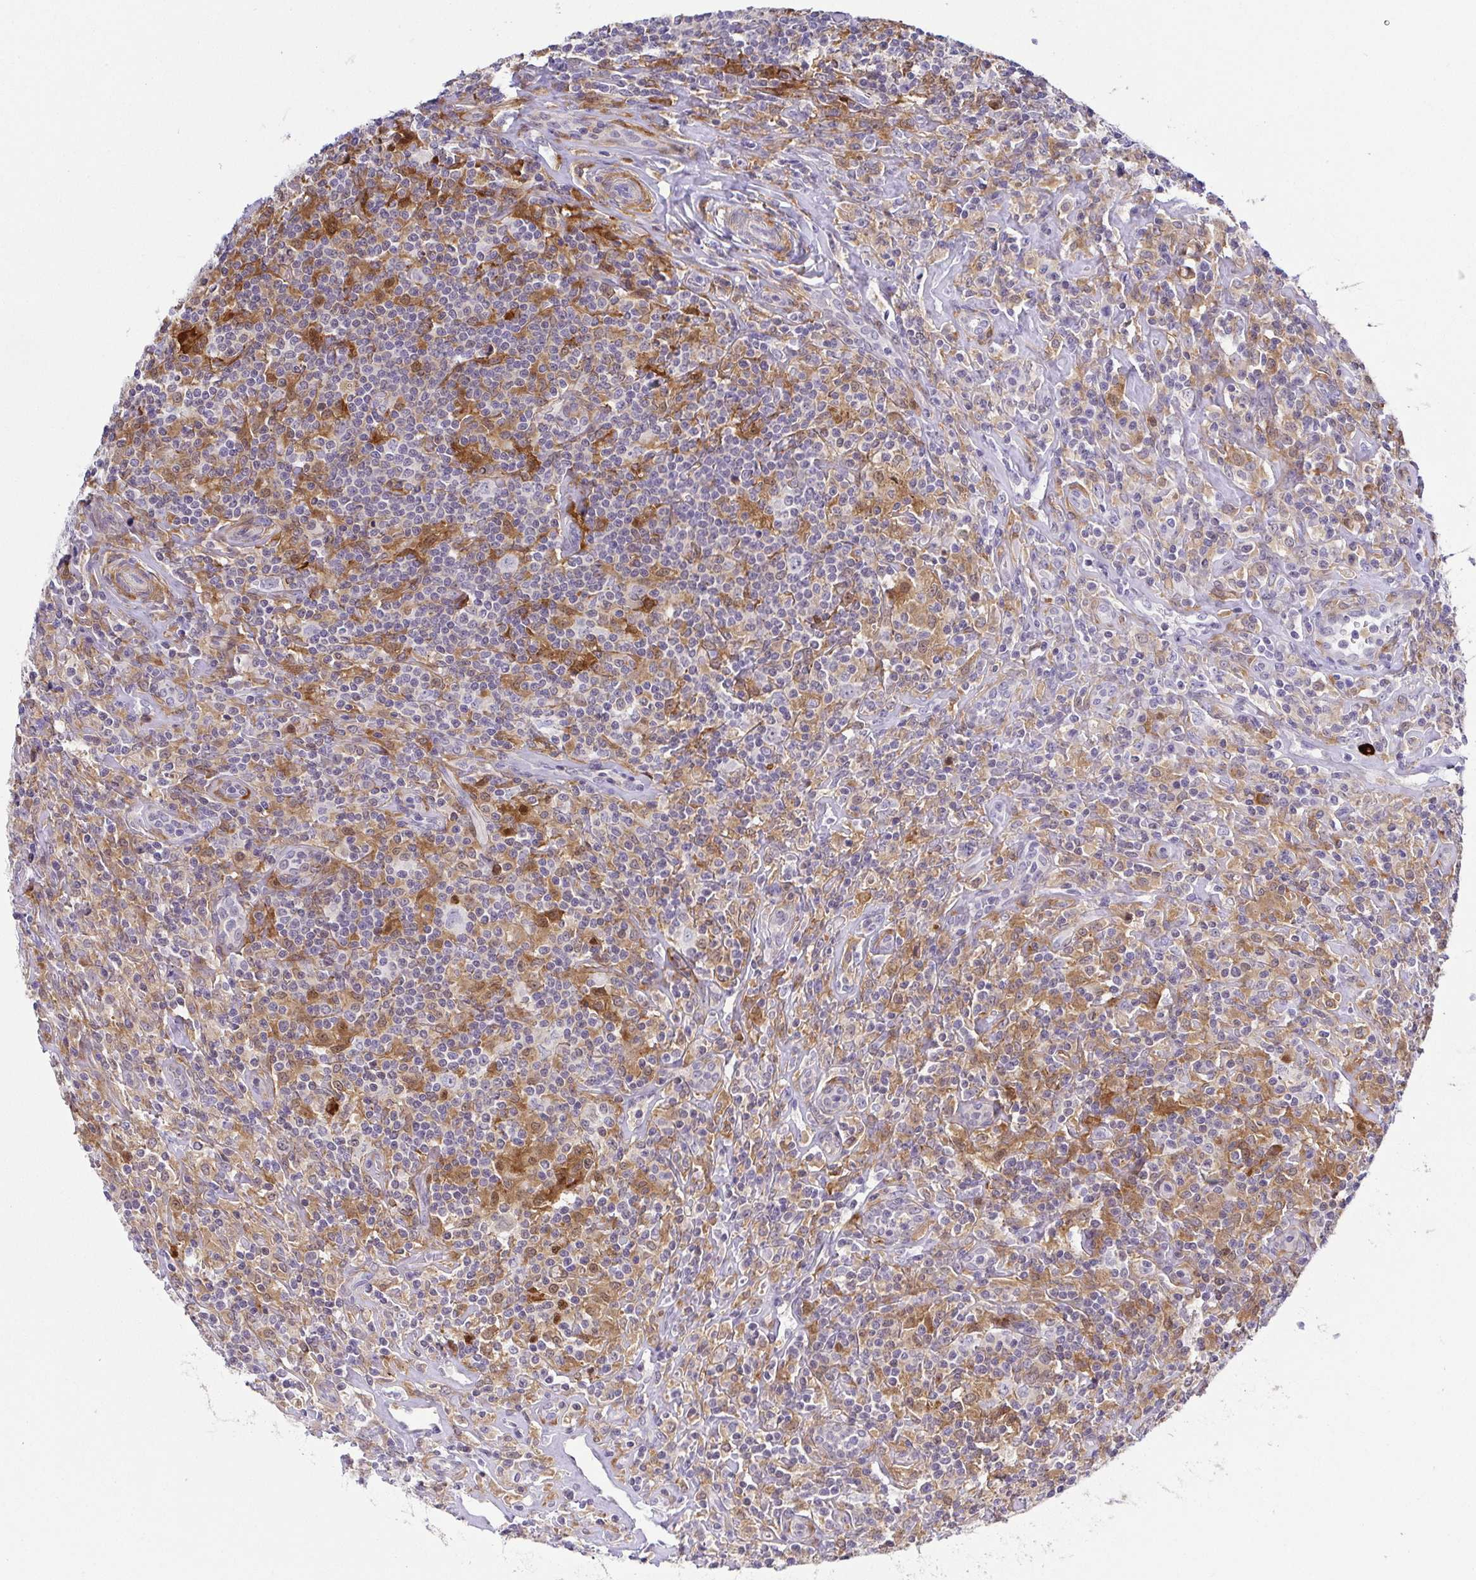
{"staining": {"intensity": "negative", "quantity": "none", "location": "none"}, "tissue": "lymphoma", "cell_type": "Tumor cells", "image_type": "cancer", "snomed": [{"axis": "morphology", "description": "Hodgkin's disease, NOS"}, {"axis": "morphology", "description": "Hodgkin's lymphoma, nodular sclerosis"}, {"axis": "topography", "description": "Lymph node"}], "caption": "Histopathology image shows no protein positivity in tumor cells of lymphoma tissue.", "gene": "RNASE7", "patient": {"sex": "female", "age": 10}}